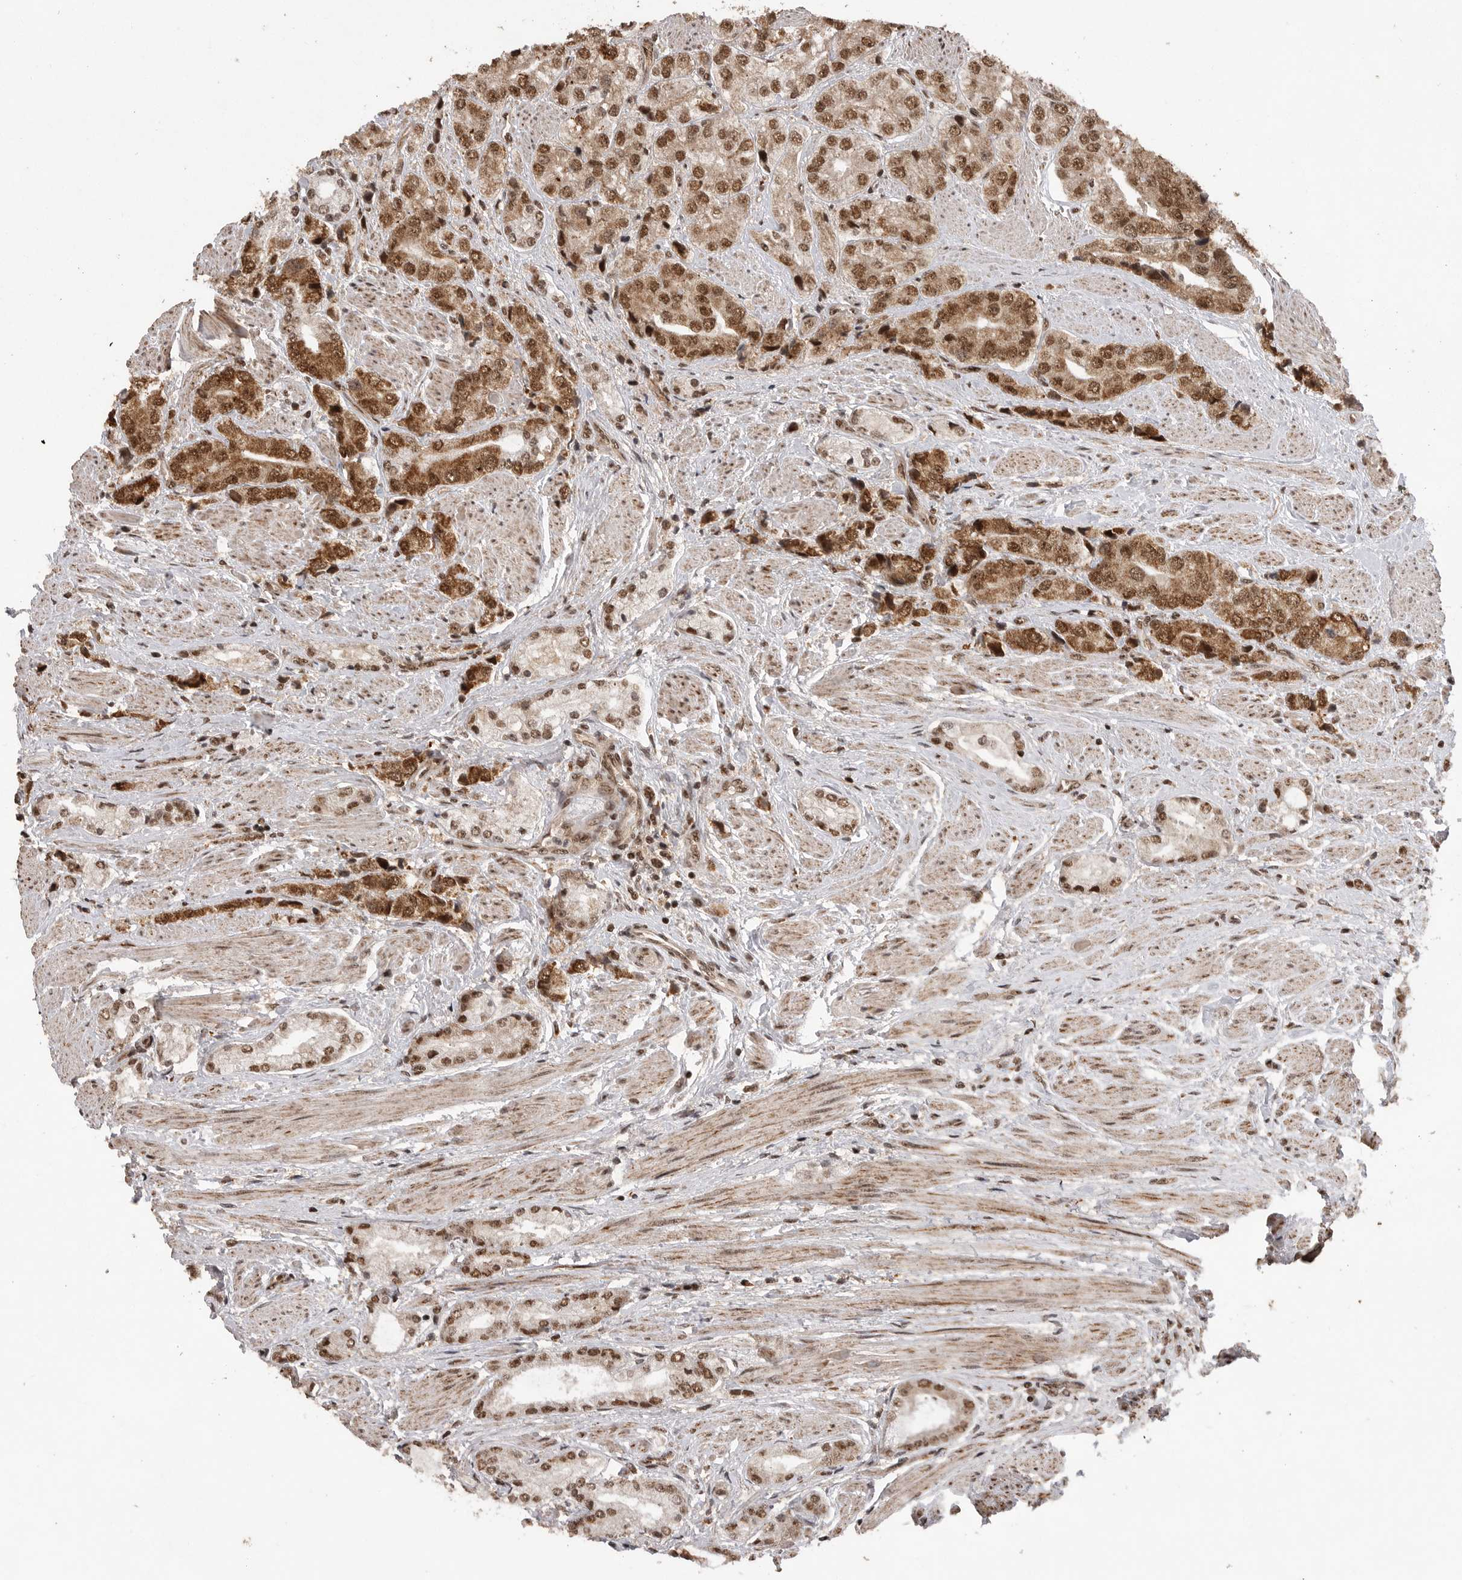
{"staining": {"intensity": "moderate", "quantity": "25%-75%", "location": "cytoplasmic/membranous,nuclear"}, "tissue": "prostate cancer", "cell_type": "Tumor cells", "image_type": "cancer", "snomed": [{"axis": "morphology", "description": "Adenocarcinoma, High grade"}, {"axis": "topography", "description": "Prostate"}], "caption": "Human prostate cancer stained for a protein (brown) demonstrates moderate cytoplasmic/membranous and nuclear positive staining in approximately 25%-75% of tumor cells.", "gene": "PPP1R8", "patient": {"sex": "male", "age": 50}}